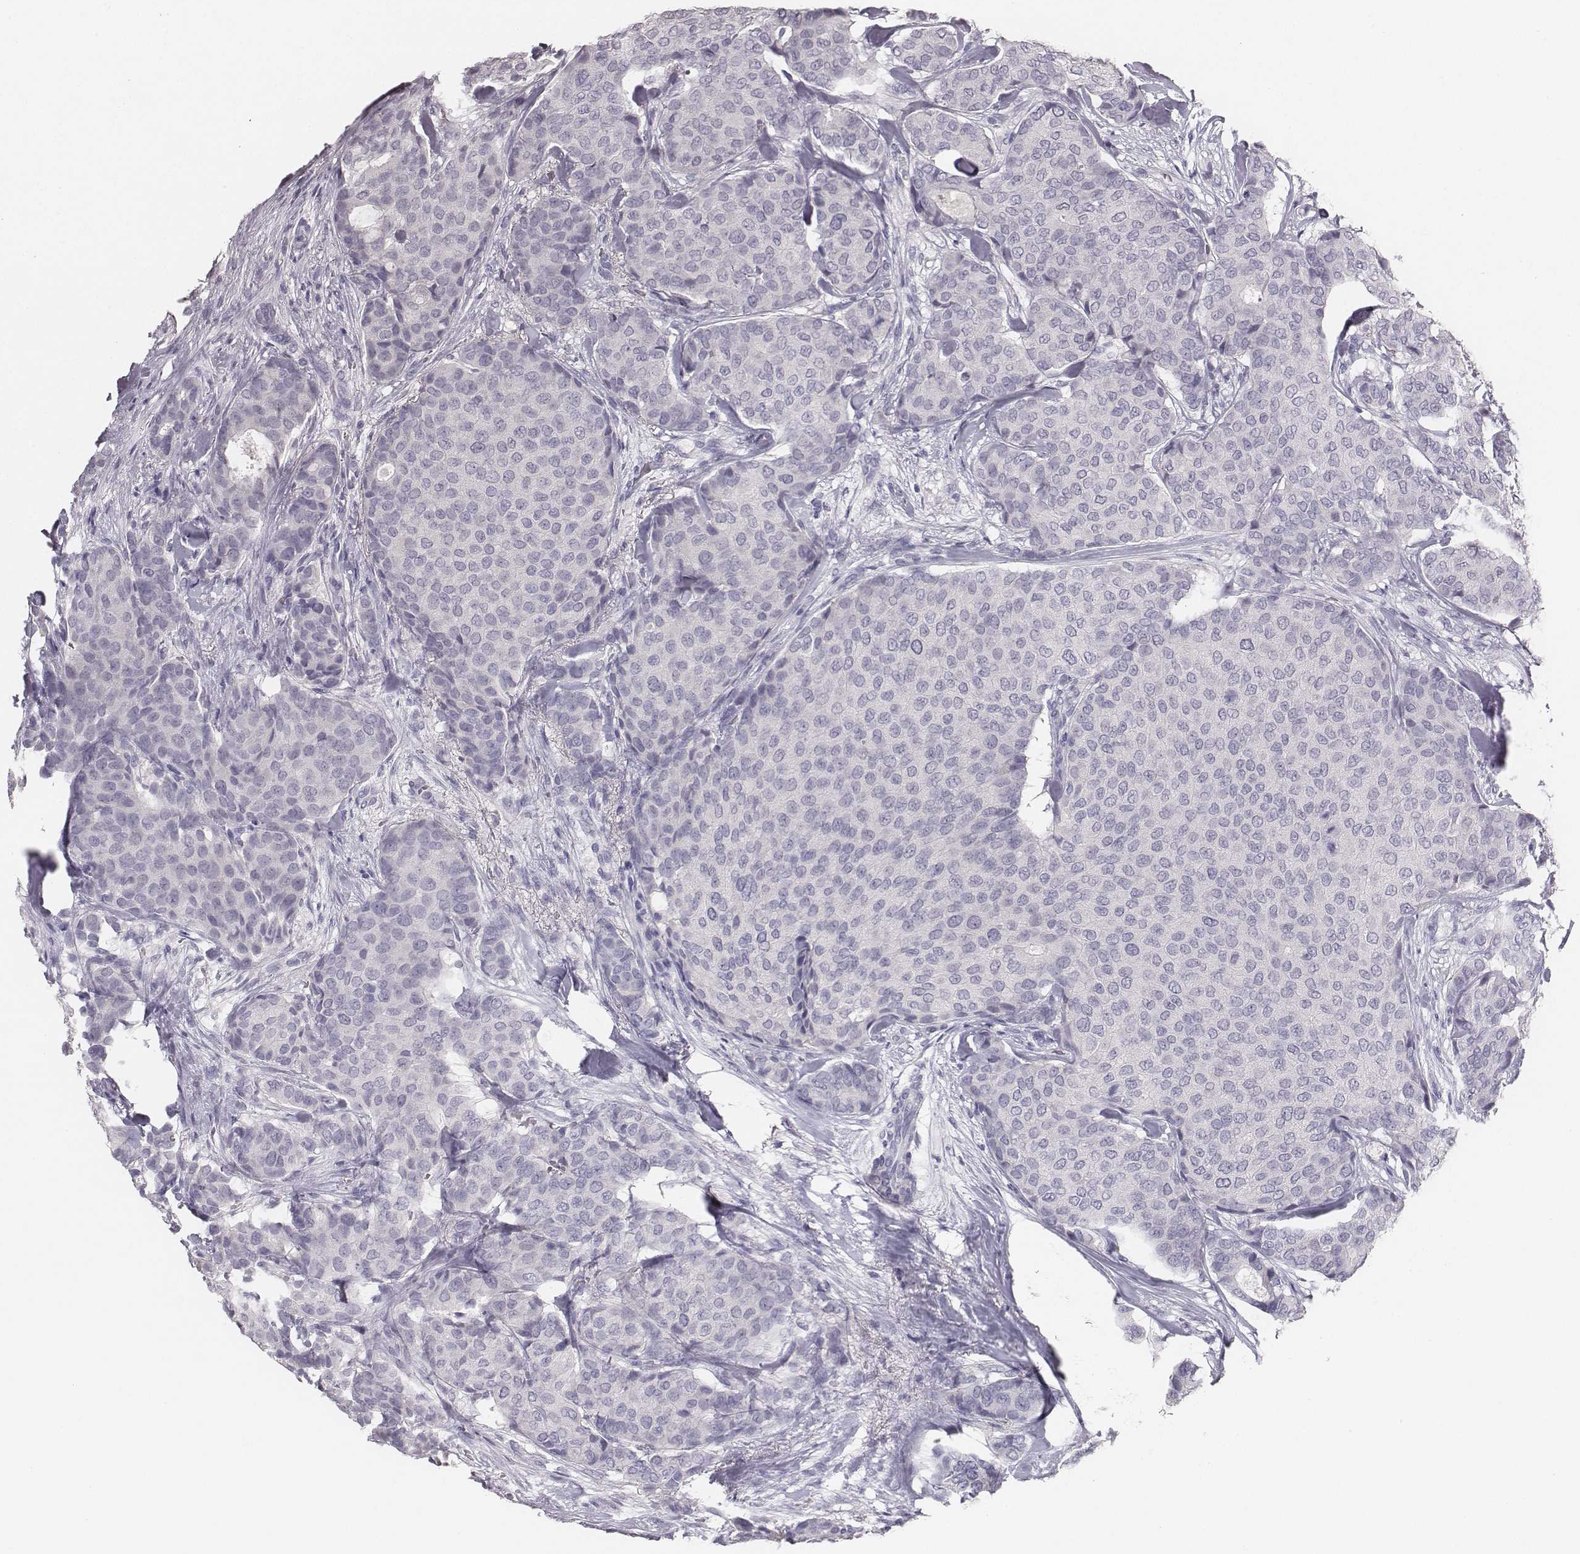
{"staining": {"intensity": "negative", "quantity": "none", "location": "none"}, "tissue": "breast cancer", "cell_type": "Tumor cells", "image_type": "cancer", "snomed": [{"axis": "morphology", "description": "Duct carcinoma"}, {"axis": "topography", "description": "Breast"}], "caption": "Immunohistochemistry image of neoplastic tissue: breast cancer stained with DAB displays no significant protein staining in tumor cells.", "gene": "MYH6", "patient": {"sex": "female", "age": 75}}